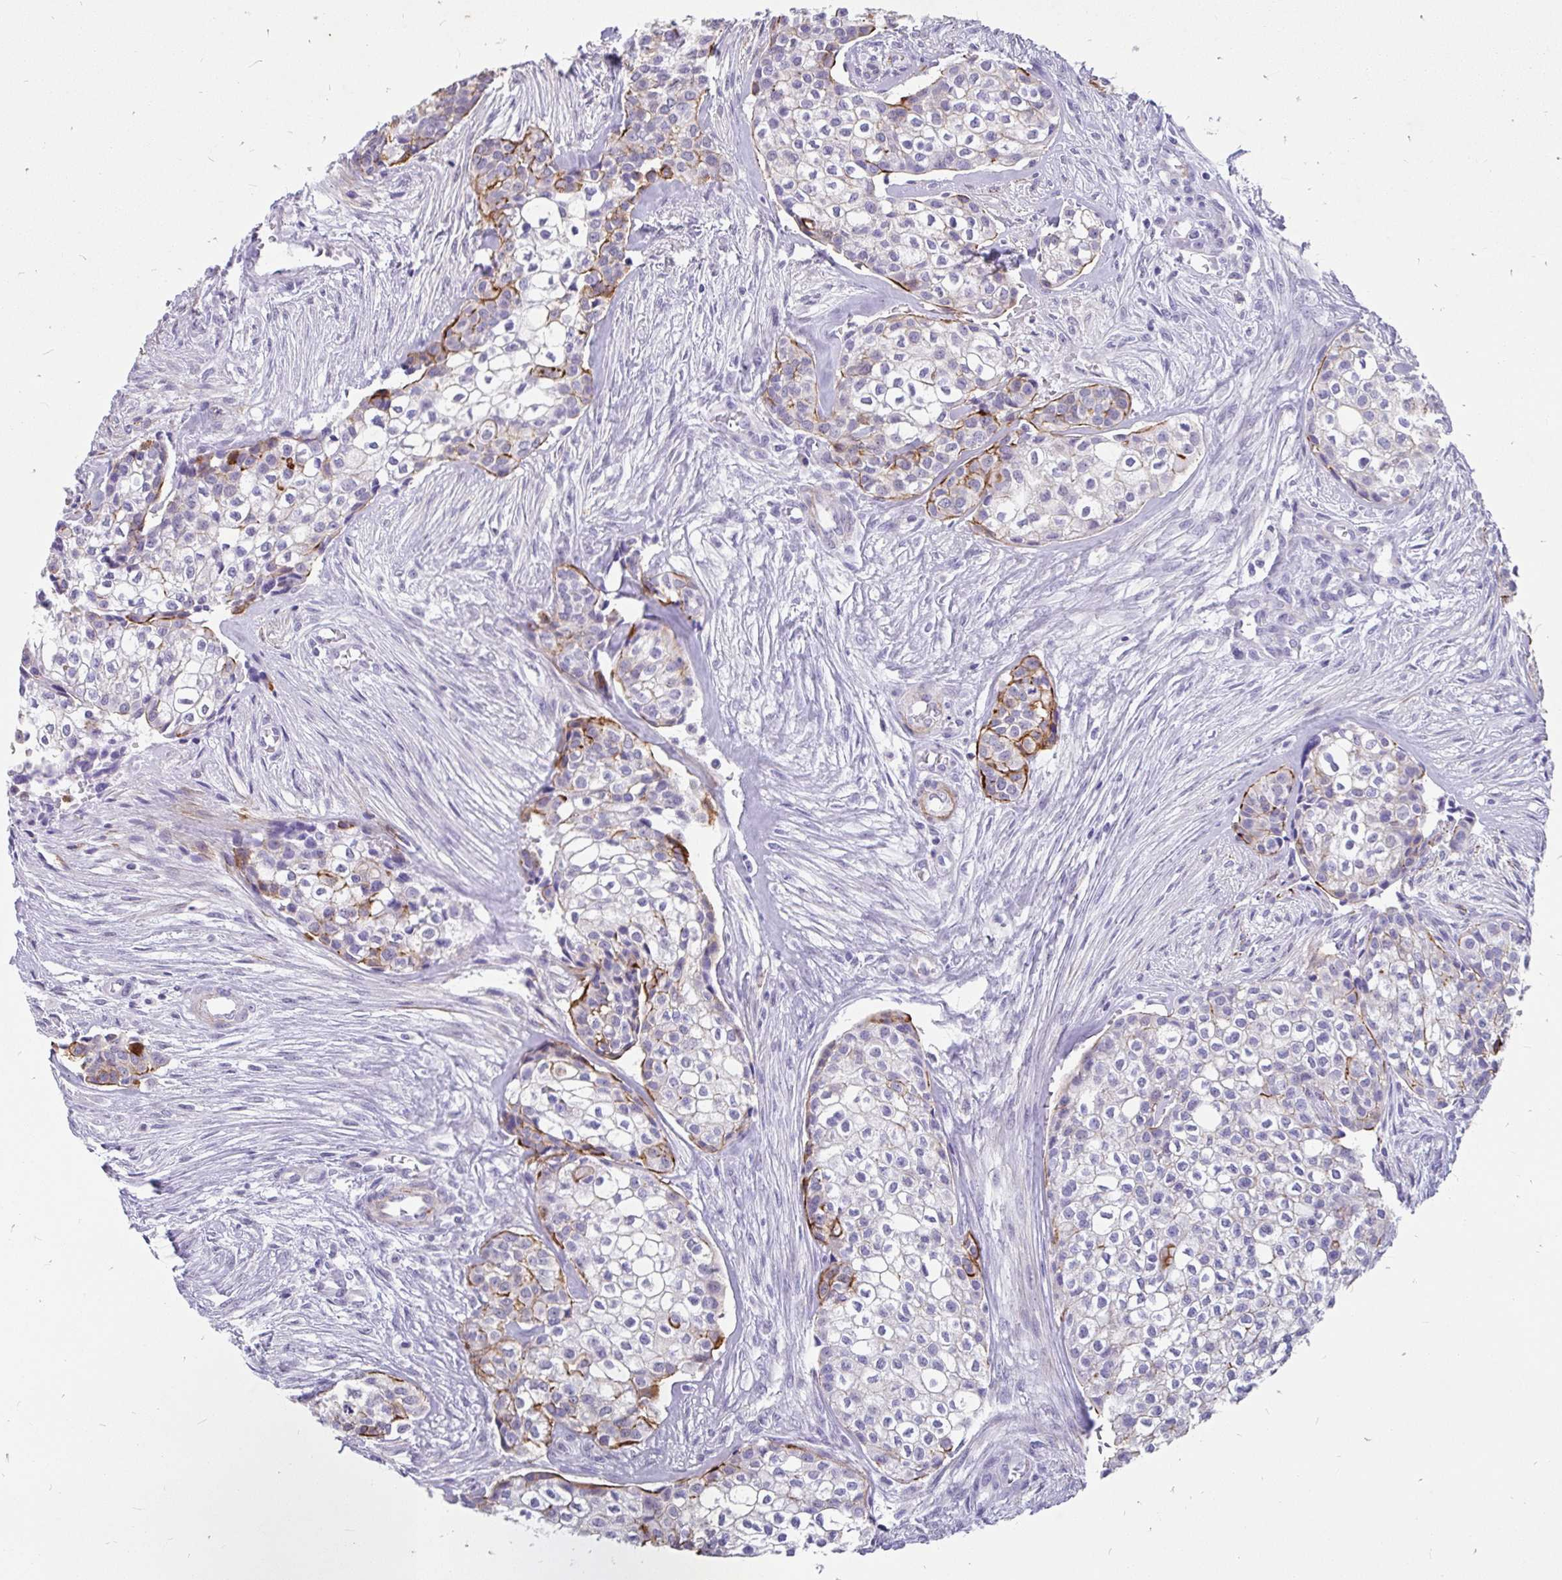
{"staining": {"intensity": "moderate", "quantity": "<25%", "location": "cytoplasmic/membranous"}, "tissue": "head and neck cancer", "cell_type": "Tumor cells", "image_type": "cancer", "snomed": [{"axis": "morphology", "description": "Adenocarcinoma, NOS"}, {"axis": "topography", "description": "Head-Neck"}], "caption": "High-magnification brightfield microscopy of head and neck cancer (adenocarcinoma) stained with DAB (3,3'-diaminobenzidine) (brown) and counterstained with hematoxylin (blue). tumor cells exhibit moderate cytoplasmic/membranous staining is present in approximately<25% of cells.", "gene": "EML5", "patient": {"sex": "male", "age": 81}}